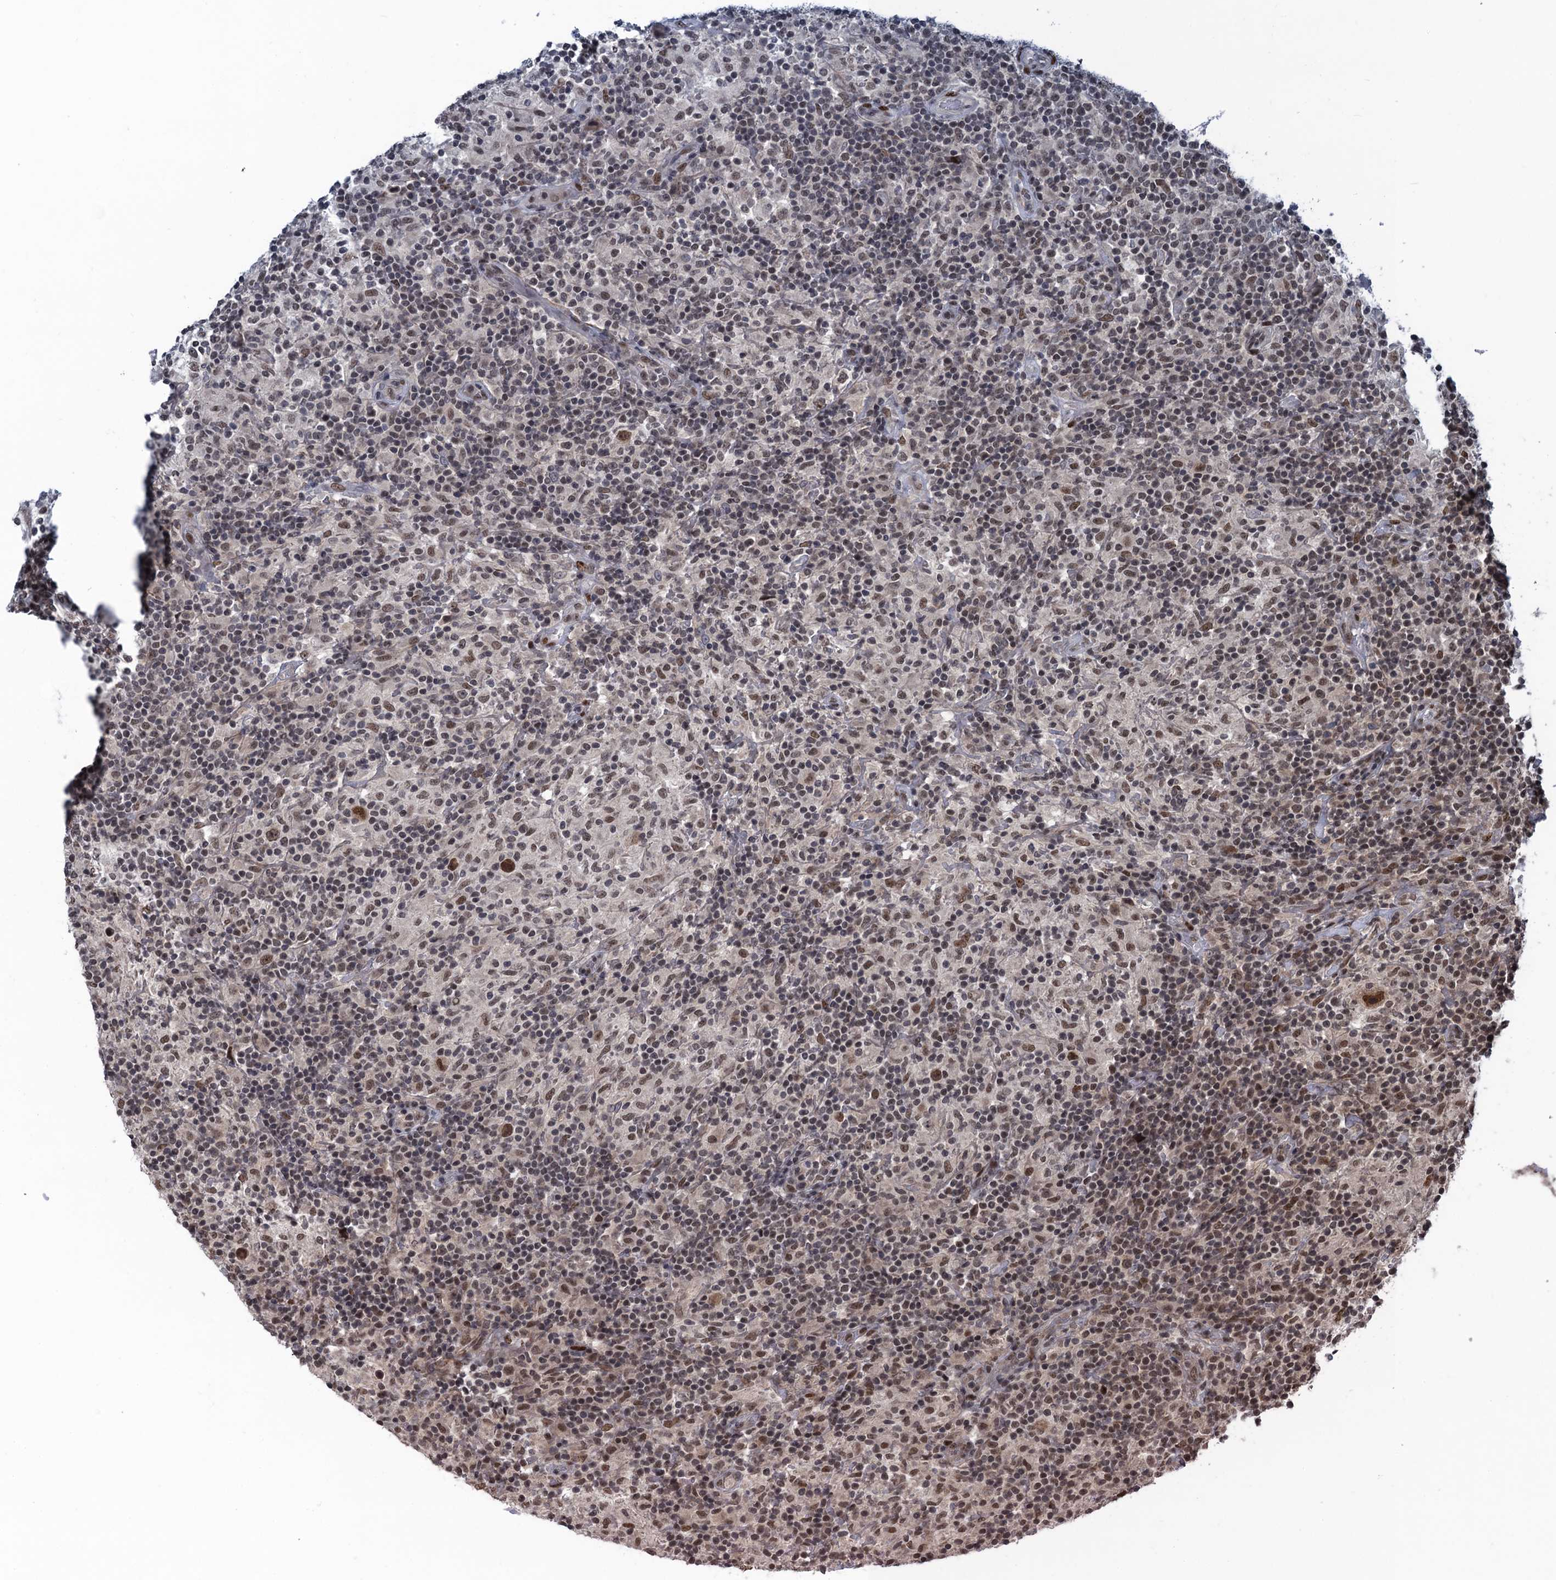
{"staining": {"intensity": "moderate", "quantity": ">75%", "location": "nuclear"}, "tissue": "lymphoma", "cell_type": "Tumor cells", "image_type": "cancer", "snomed": [{"axis": "morphology", "description": "Hodgkin's disease, NOS"}, {"axis": "topography", "description": "Lymph node"}], "caption": "DAB immunohistochemical staining of lymphoma exhibits moderate nuclear protein expression in about >75% of tumor cells.", "gene": "SAE1", "patient": {"sex": "male", "age": 70}}